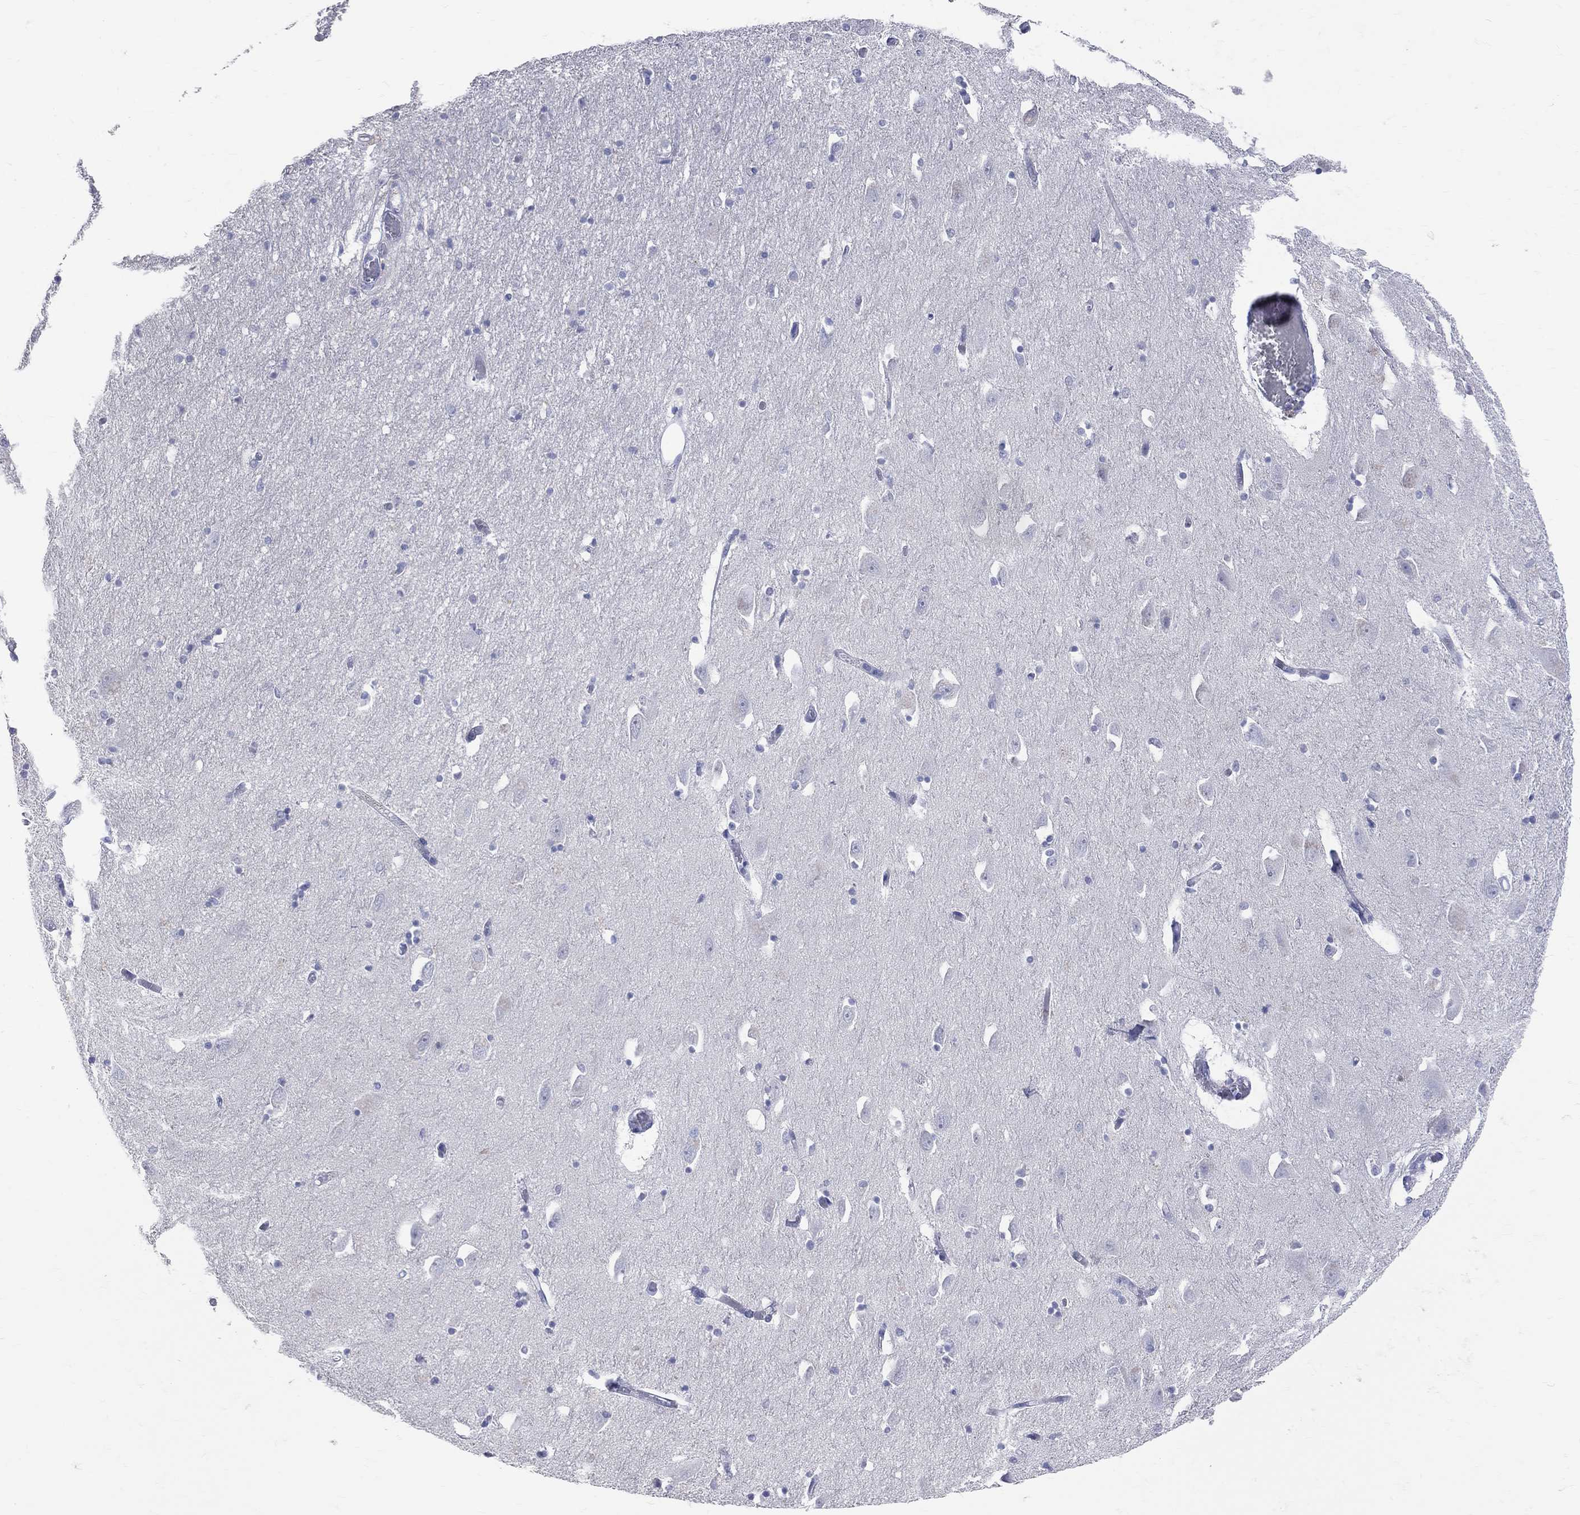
{"staining": {"intensity": "negative", "quantity": "none", "location": "none"}, "tissue": "hippocampus", "cell_type": "Glial cells", "image_type": "normal", "snomed": [{"axis": "morphology", "description": "Normal tissue, NOS"}, {"axis": "topography", "description": "Lateral ventricle wall"}, {"axis": "topography", "description": "Hippocampus"}], "caption": "DAB (3,3'-diaminobenzidine) immunohistochemical staining of benign hippocampus demonstrates no significant expression in glial cells.", "gene": "LAT", "patient": {"sex": "female", "age": 63}}